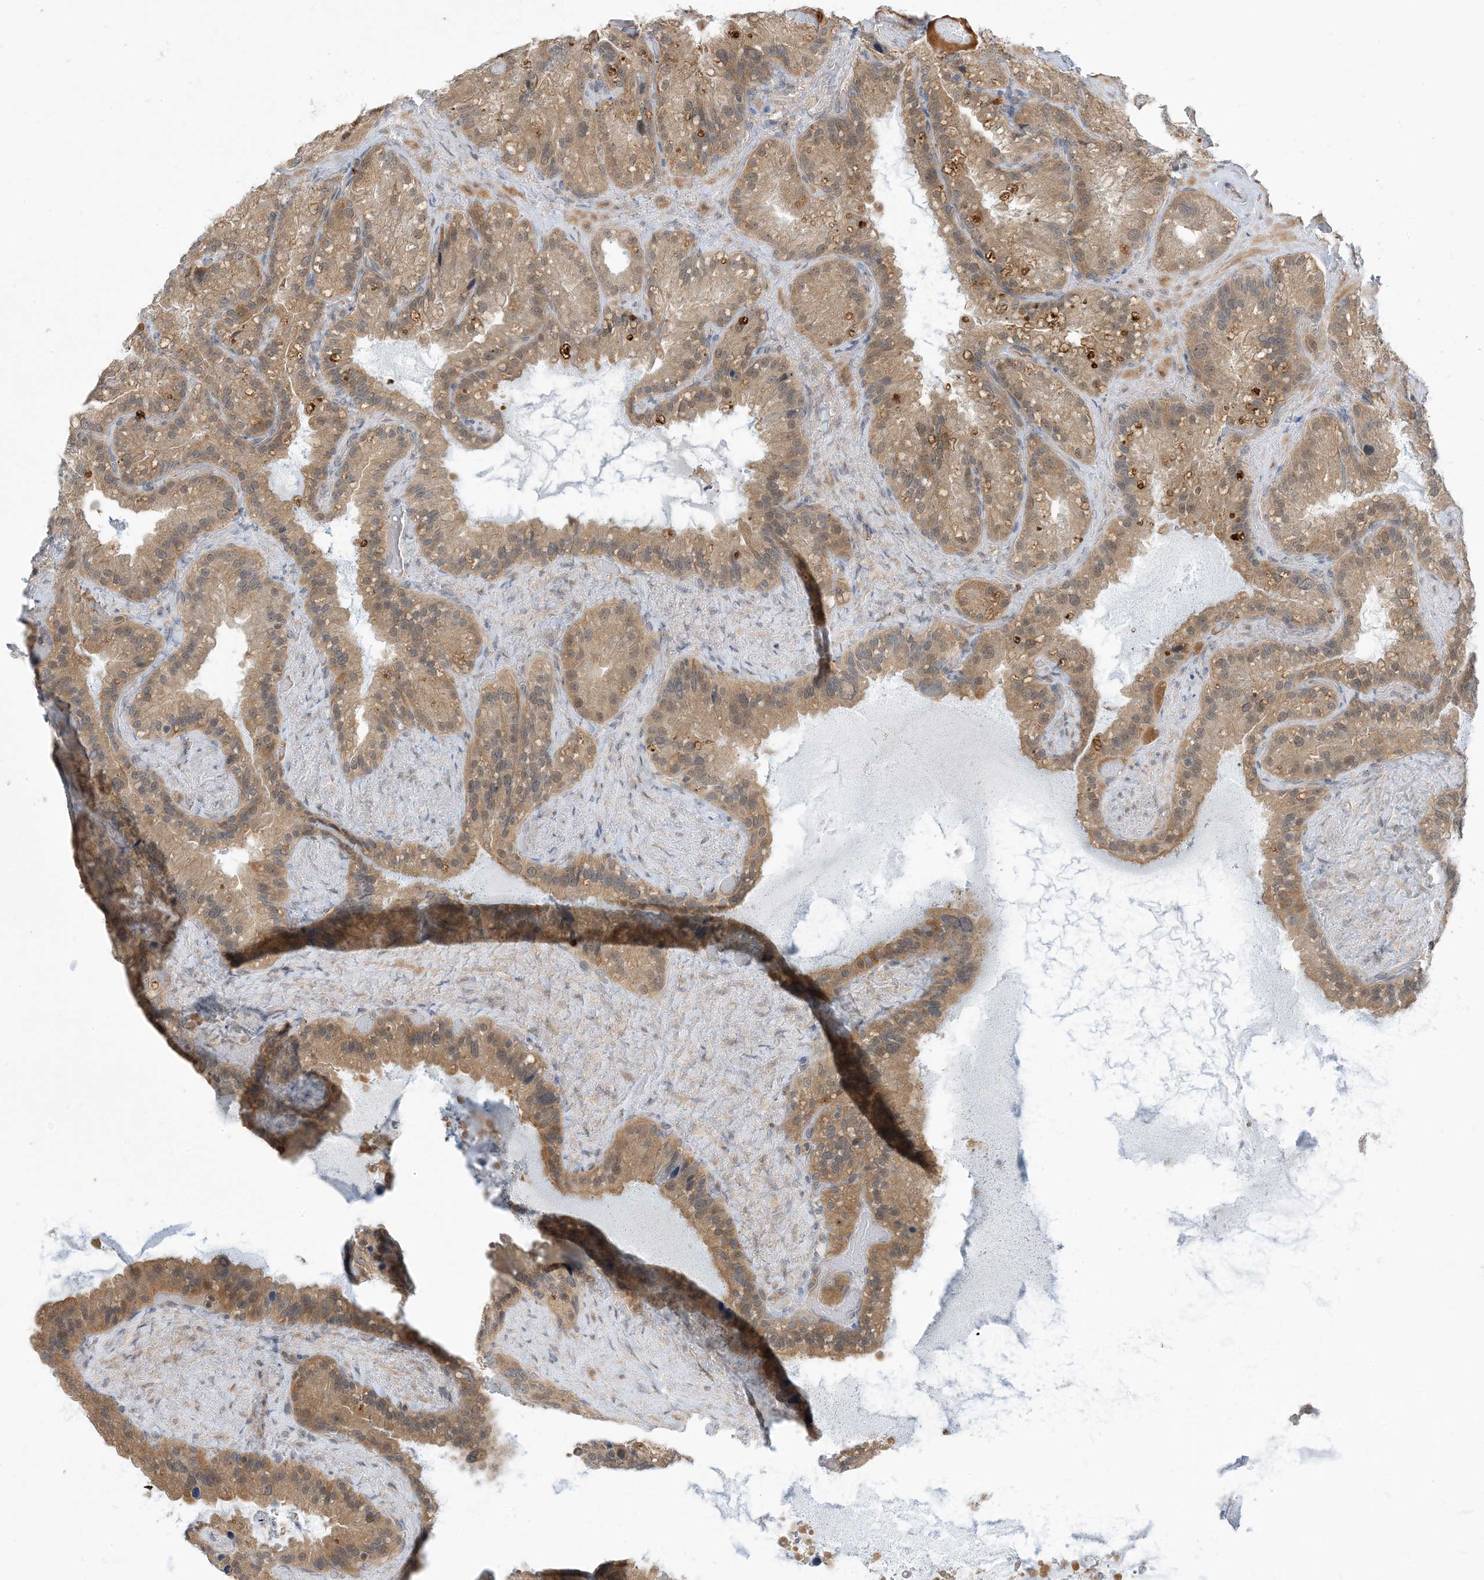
{"staining": {"intensity": "moderate", "quantity": ">75%", "location": "cytoplasmic/membranous"}, "tissue": "seminal vesicle", "cell_type": "Glandular cells", "image_type": "normal", "snomed": [{"axis": "morphology", "description": "Normal tissue, NOS"}, {"axis": "topography", "description": "Prostate"}, {"axis": "topography", "description": "Seminal veicle"}], "caption": "High-magnification brightfield microscopy of unremarkable seminal vesicle stained with DAB (brown) and counterstained with hematoxylin (blue). glandular cells exhibit moderate cytoplasmic/membranous staining is seen in approximately>75% of cells. The staining was performed using DAB (3,3'-diaminobenzidine), with brown indicating positive protein expression. Nuclei are stained blue with hematoxylin.", "gene": "WDR26", "patient": {"sex": "male", "age": 68}}